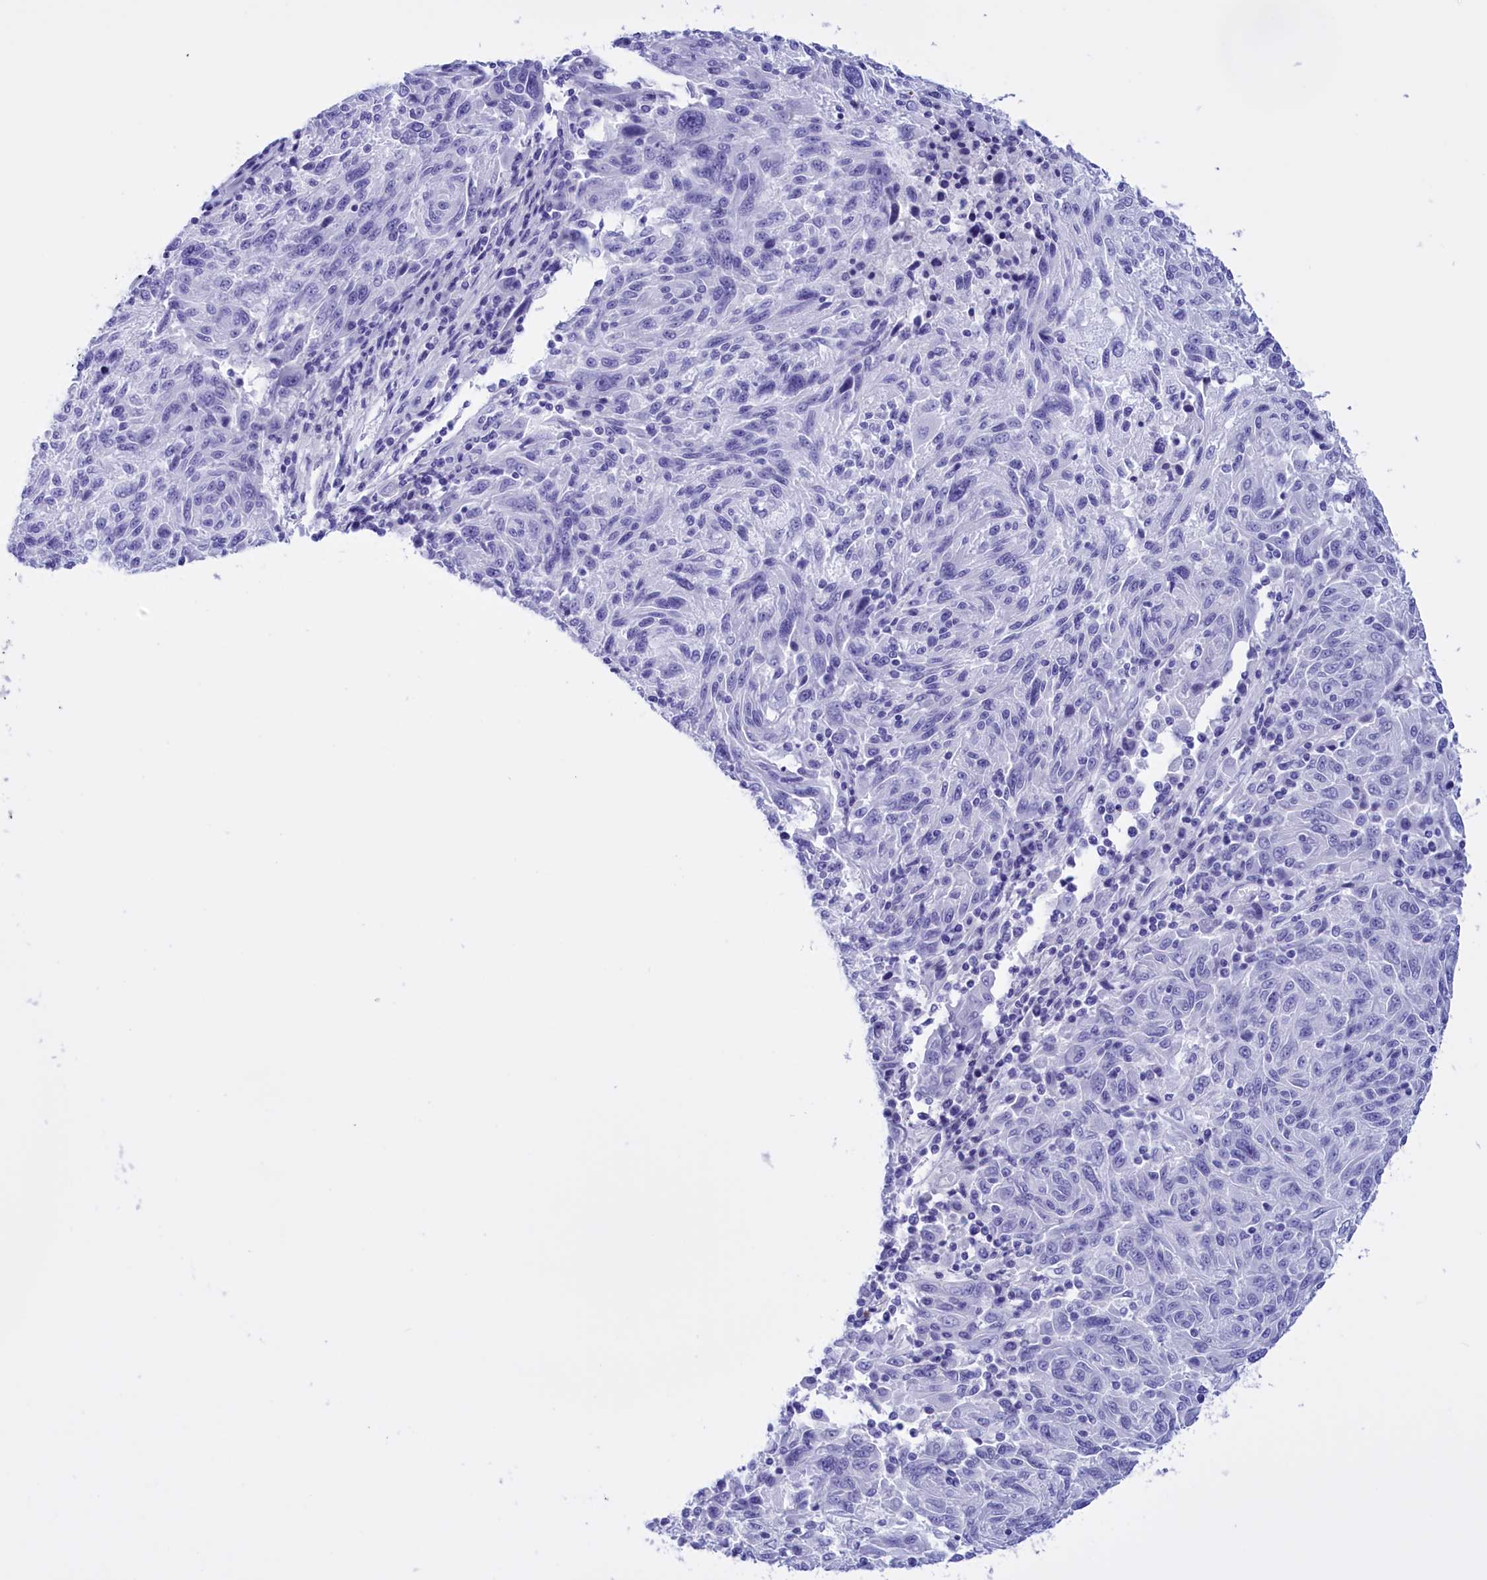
{"staining": {"intensity": "negative", "quantity": "none", "location": "none"}, "tissue": "melanoma", "cell_type": "Tumor cells", "image_type": "cancer", "snomed": [{"axis": "morphology", "description": "Malignant melanoma, NOS"}, {"axis": "topography", "description": "Skin"}], "caption": "IHC image of neoplastic tissue: melanoma stained with DAB exhibits no significant protein positivity in tumor cells.", "gene": "BRI3", "patient": {"sex": "male", "age": 53}}